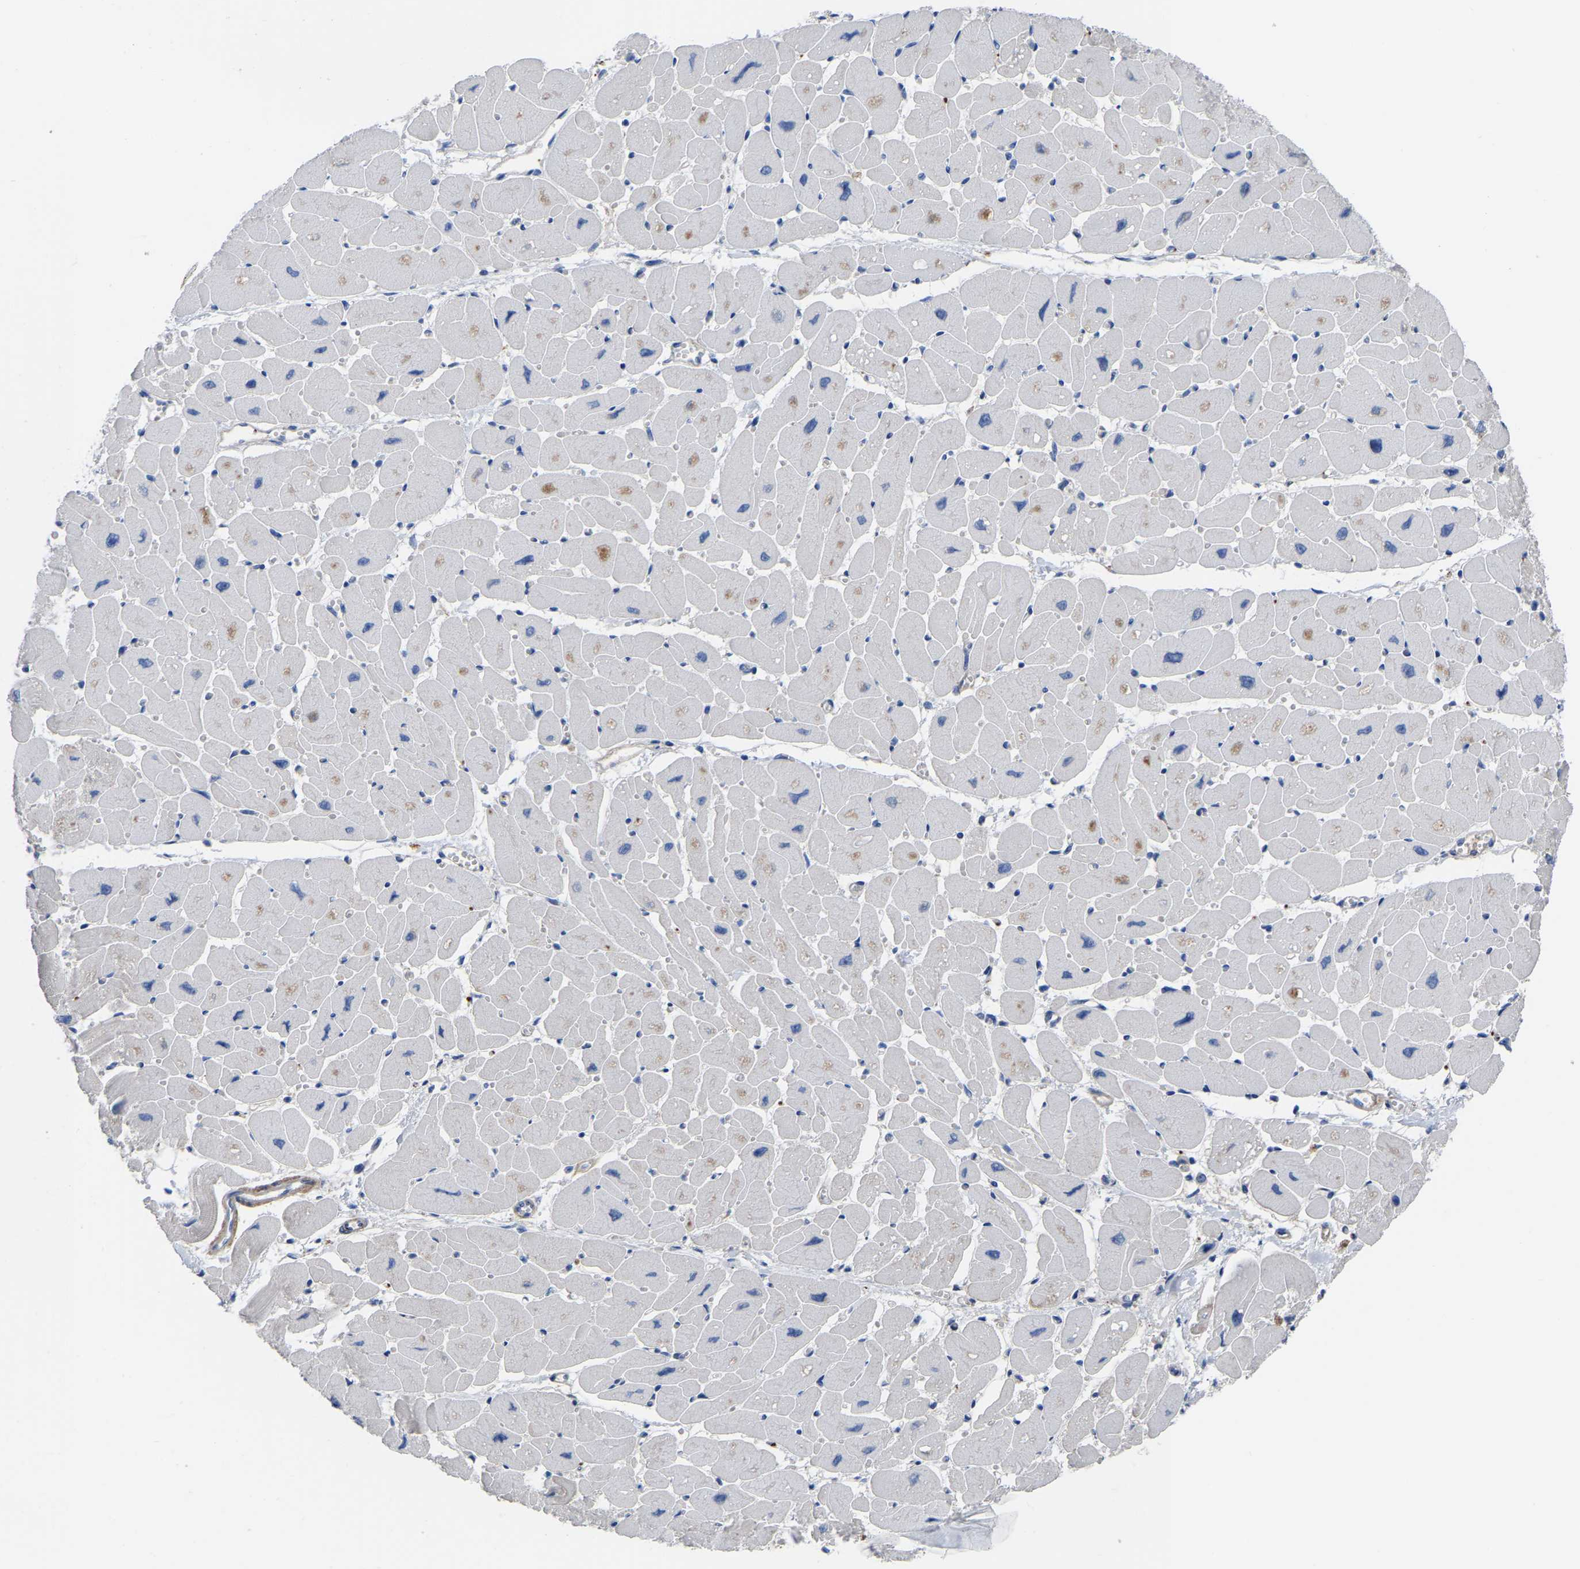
{"staining": {"intensity": "negative", "quantity": "none", "location": "none"}, "tissue": "heart muscle", "cell_type": "Cardiomyocytes", "image_type": "normal", "snomed": [{"axis": "morphology", "description": "Normal tissue, NOS"}, {"axis": "topography", "description": "Heart"}], "caption": "Normal heart muscle was stained to show a protein in brown. There is no significant expression in cardiomyocytes. (DAB (3,3'-diaminobenzidine) IHC, high magnification).", "gene": "ZNF449", "patient": {"sex": "female", "age": 54}}